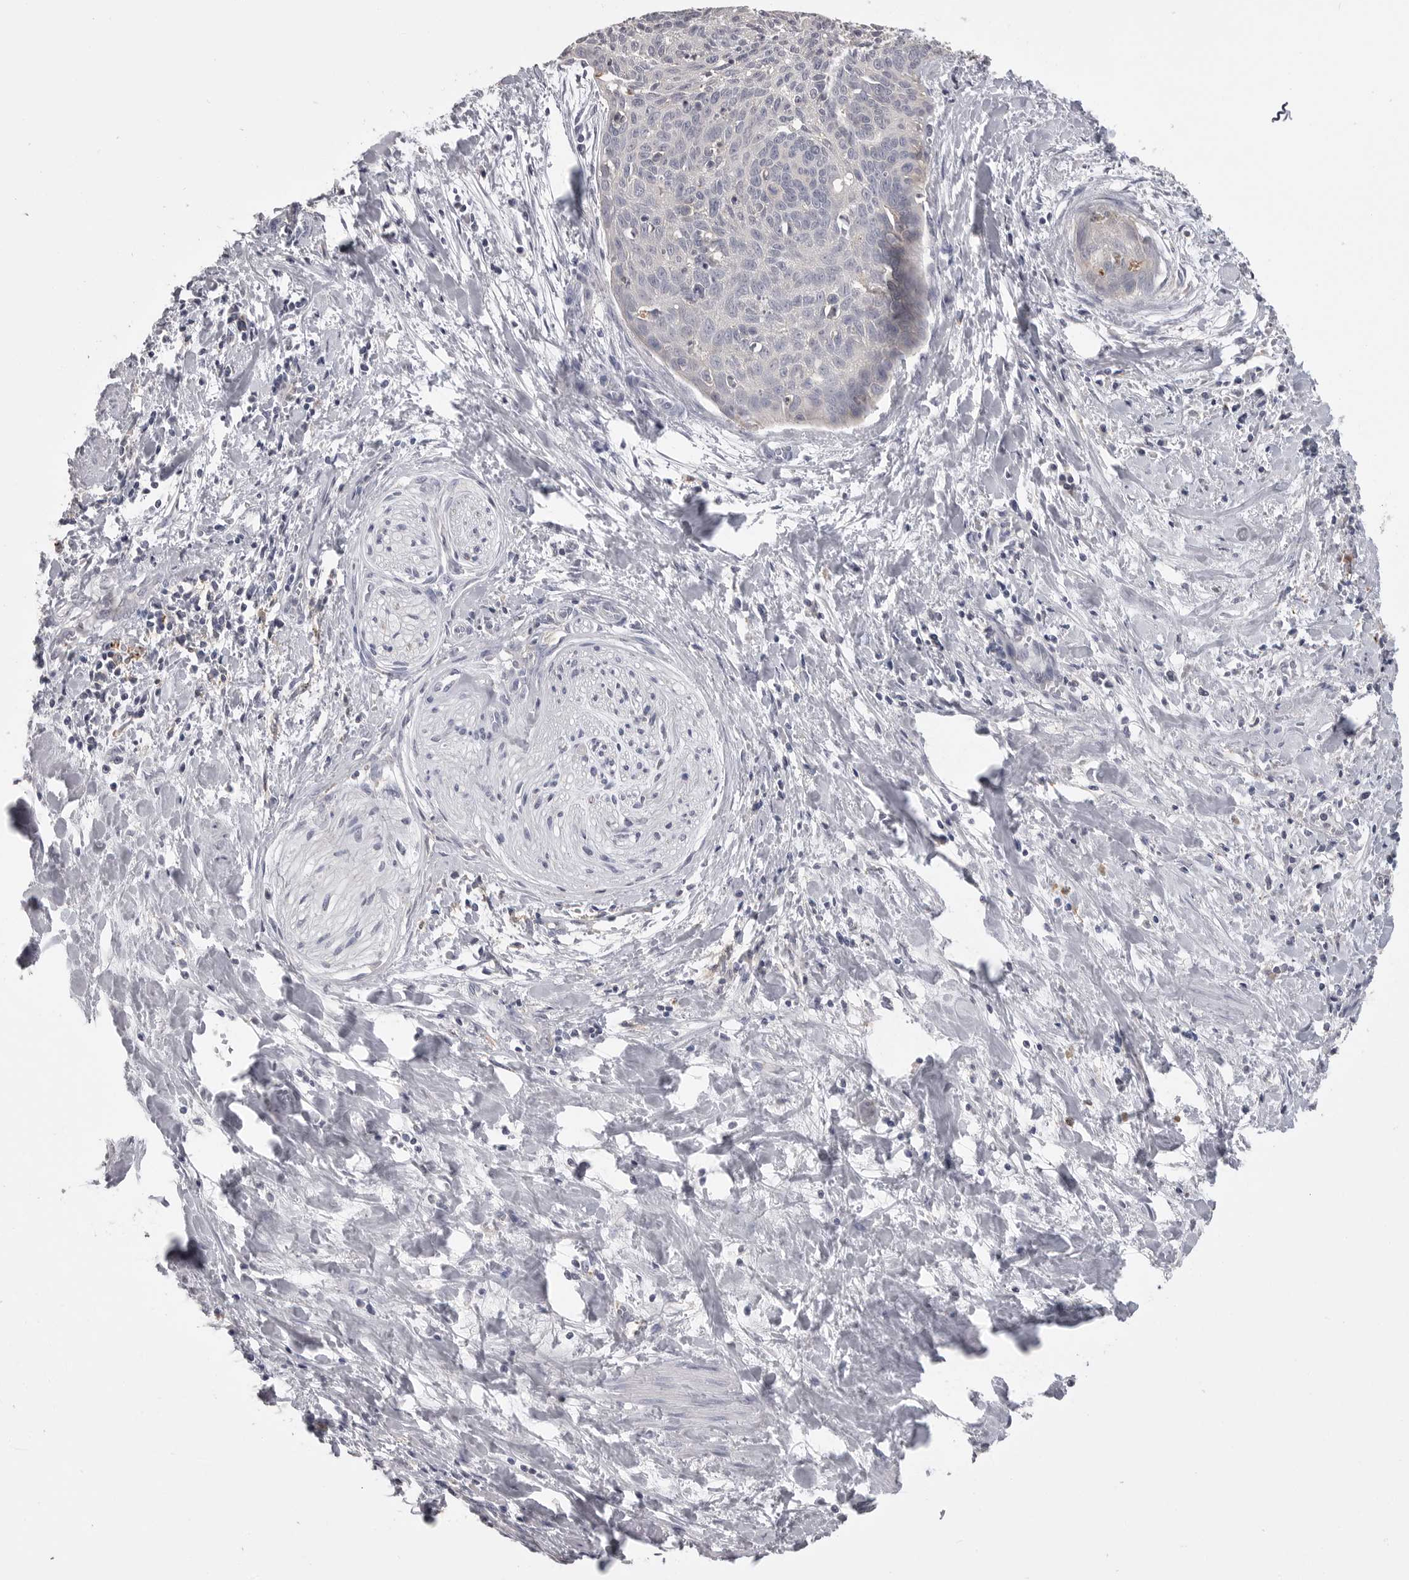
{"staining": {"intensity": "negative", "quantity": "none", "location": "none"}, "tissue": "cervical cancer", "cell_type": "Tumor cells", "image_type": "cancer", "snomed": [{"axis": "morphology", "description": "Squamous cell carcinoma, NOS"}, {"axis": "topography", "description": "Cervix"}], "caption": "Tumor cells are negative for brown protein staining in cervical cancer.", "gene": "CMTM6", "patient": {"sex": "female", "age": 55}}